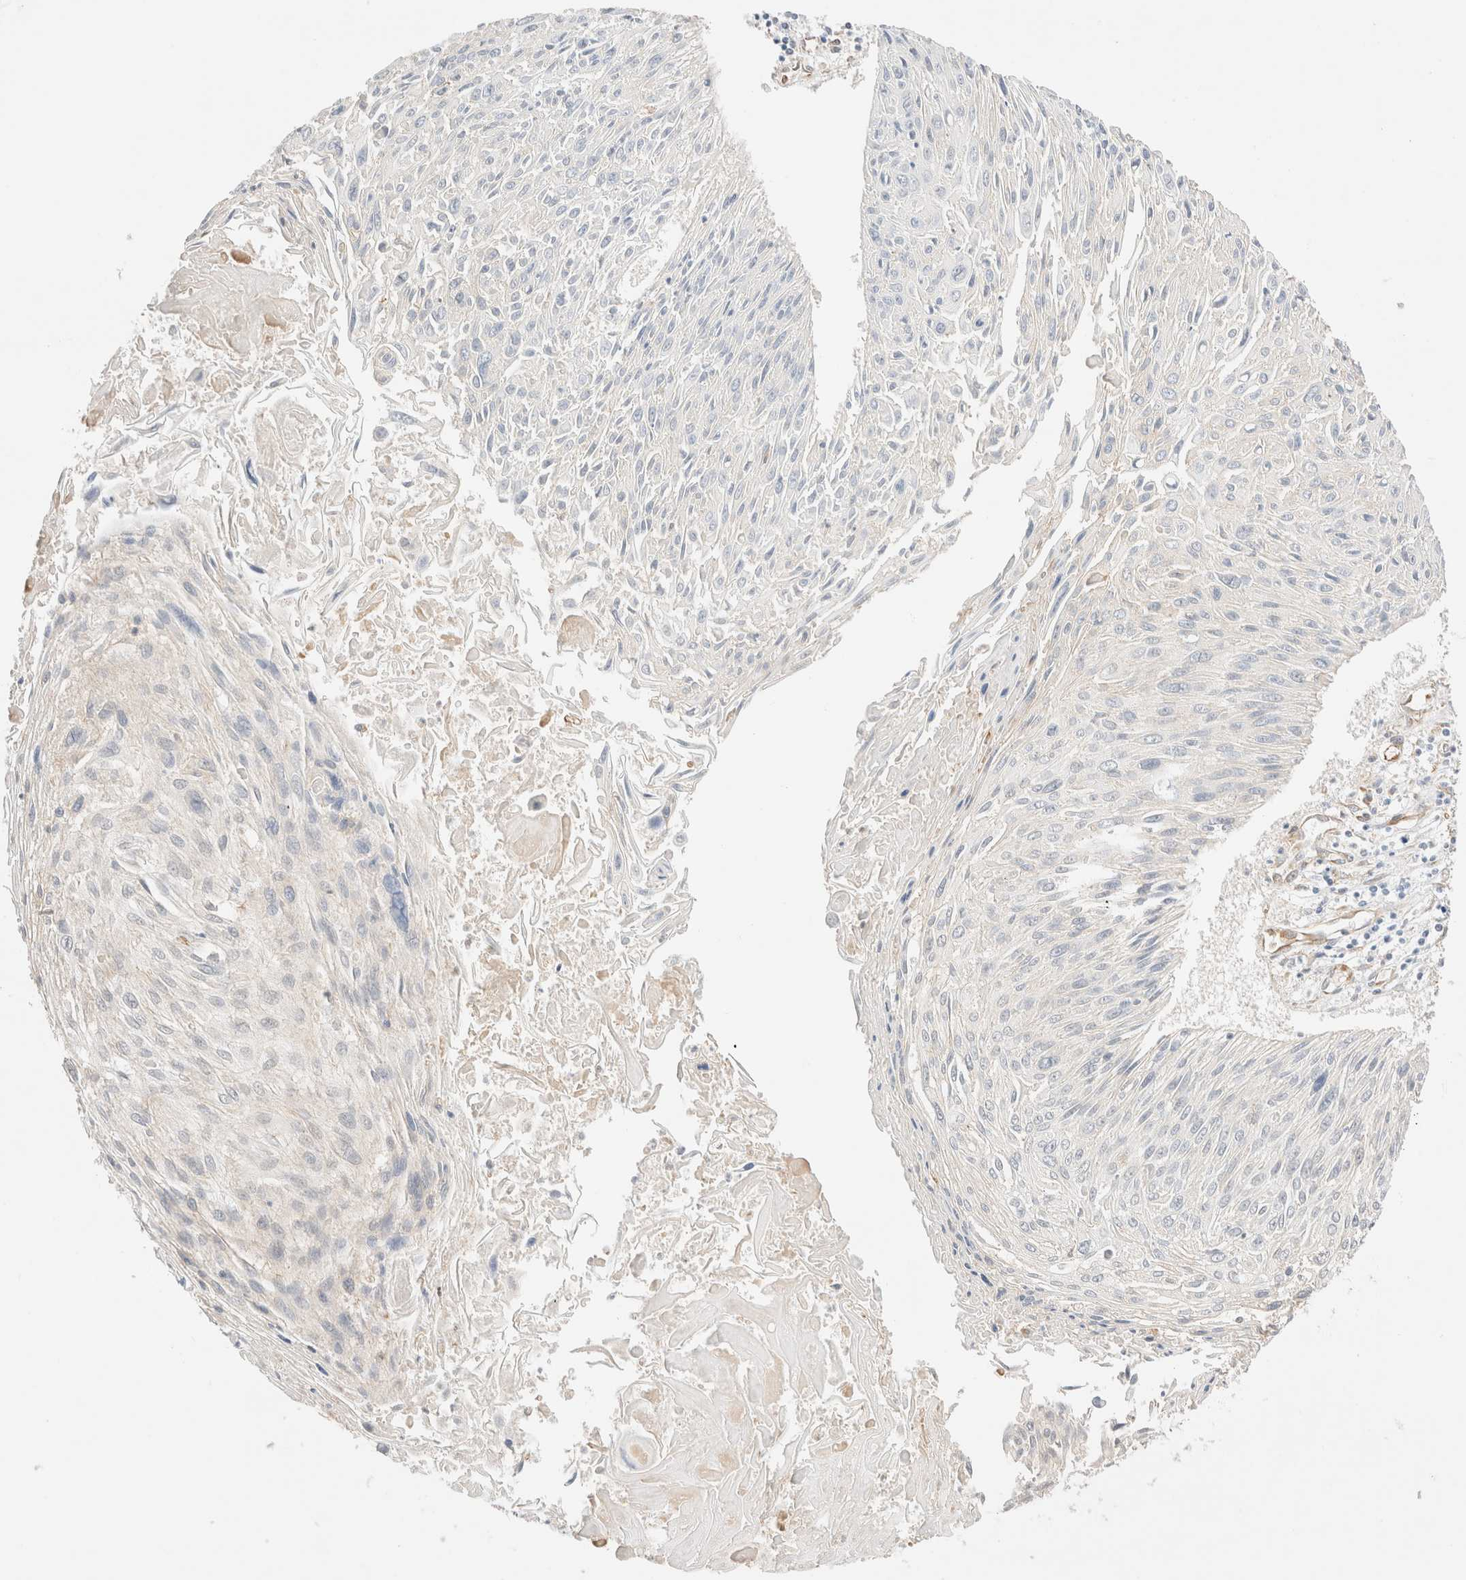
{"staining": {"intensity": "negative", "quantity": "none", "location": "none"}, "tissue": "cervical cancer", "cell_type": "Tumor cells", "image_type": "cancer", "snomed": [{"axis": "morphology", "description": "Squamous cell carcinoma, NOS"}, {"axis": "topography", "description": "Cervix"}], "caption": "Immunohistochemistry (IHC) micrograph of human cervical cancer (squamous cell carcinoma) stained for a protein (brown), which exhibits no positivity in tumor cells.", "gene": "SYVN1", "patient": {"sex": "female", "age": 51}}